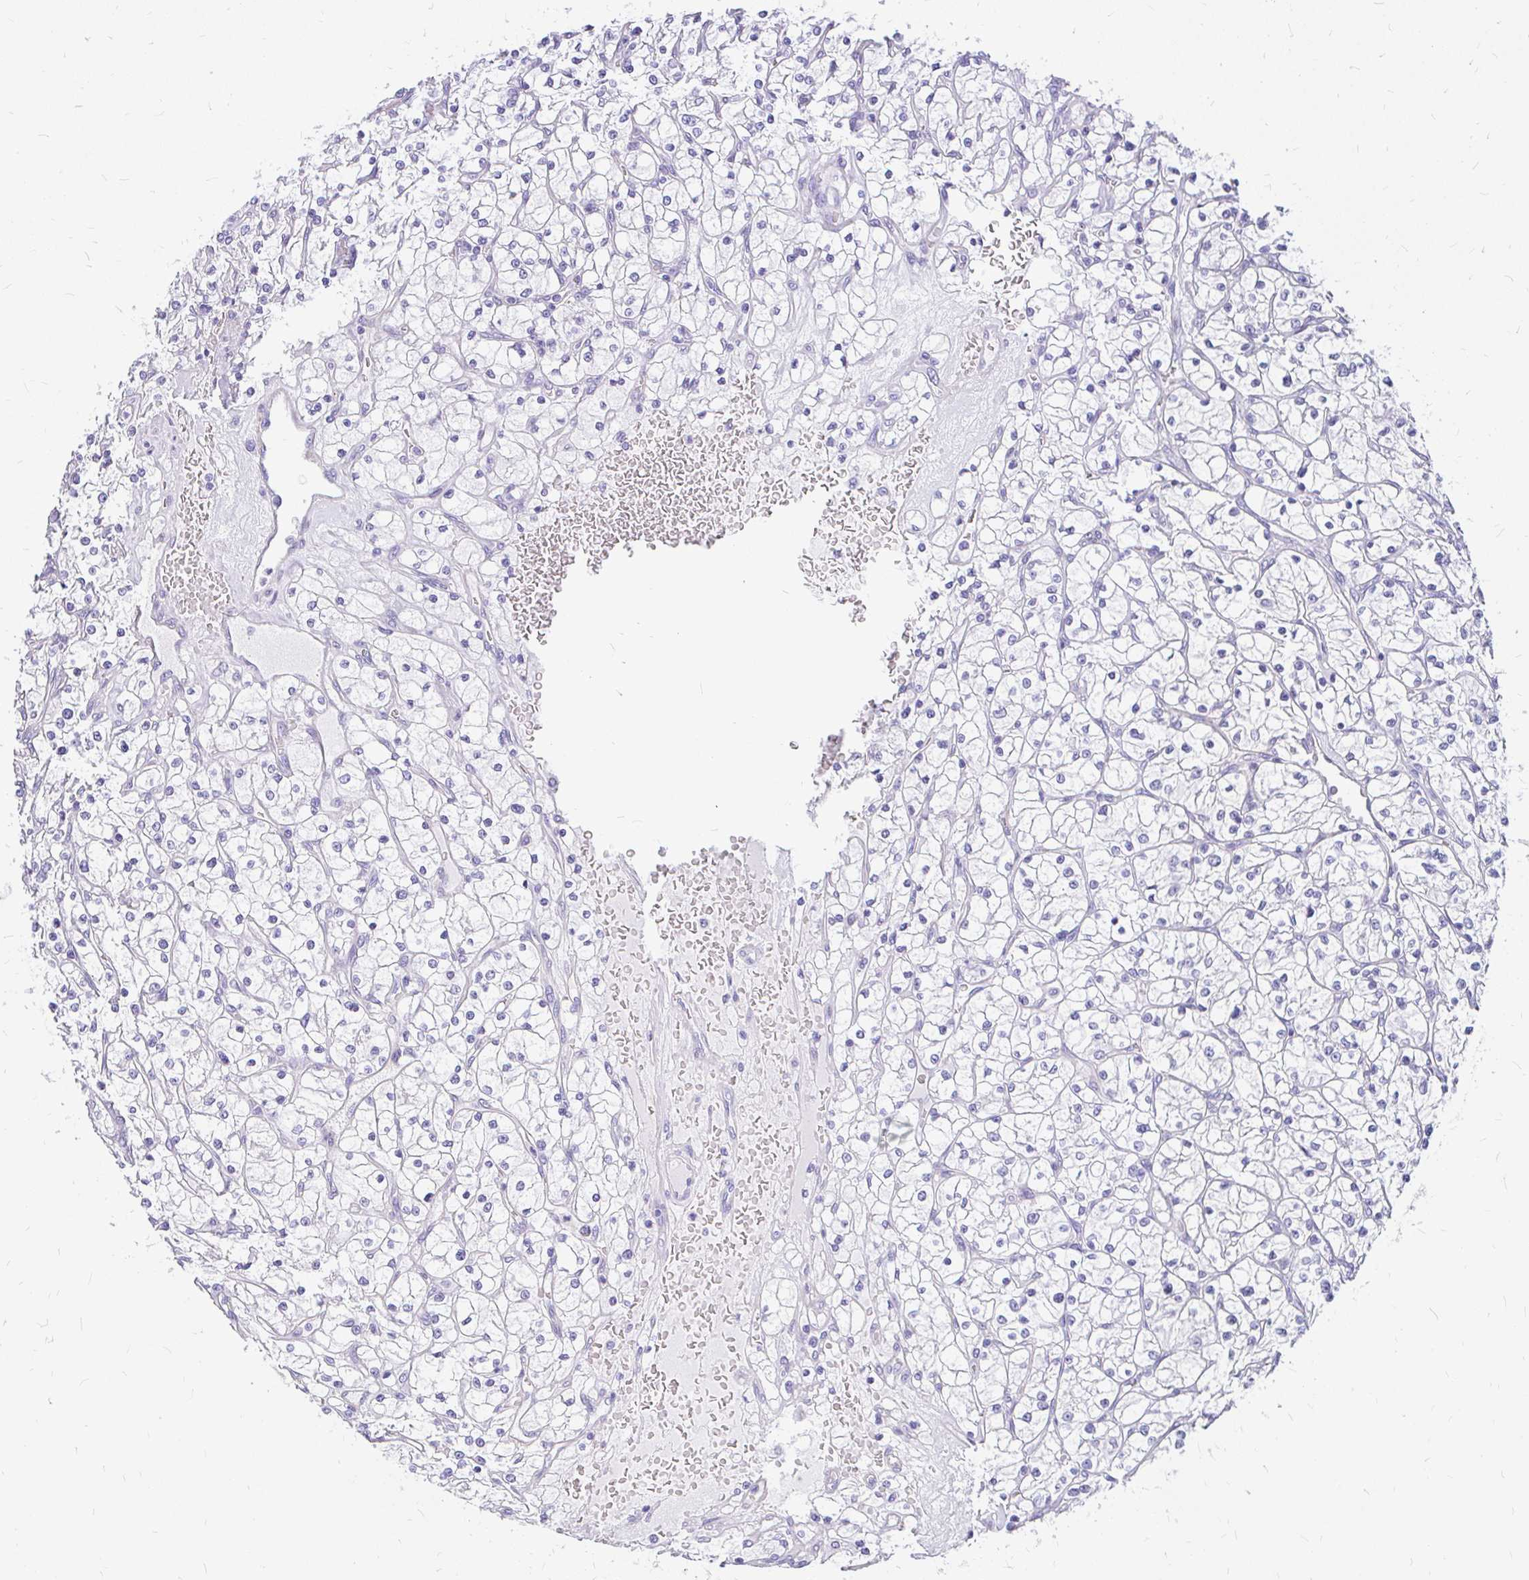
{"staining": {"intensity": "negative", "quantity": "none", "location": "none"}, "tissue": "renal cancer", "cell_type": "Tumor cells", "image_type": "cancer", "snomed": [{"axis": "morphology", "description": "Adenocarcinoma, NOS"}, {"axis": "topography", "description": "Kidney"}], "caption": "The micrograph demonstrates no significant positivity in tumor cells of renal cancer.", "gene": "FAM83C", "patient": {"sex": "female", "age": 64}}